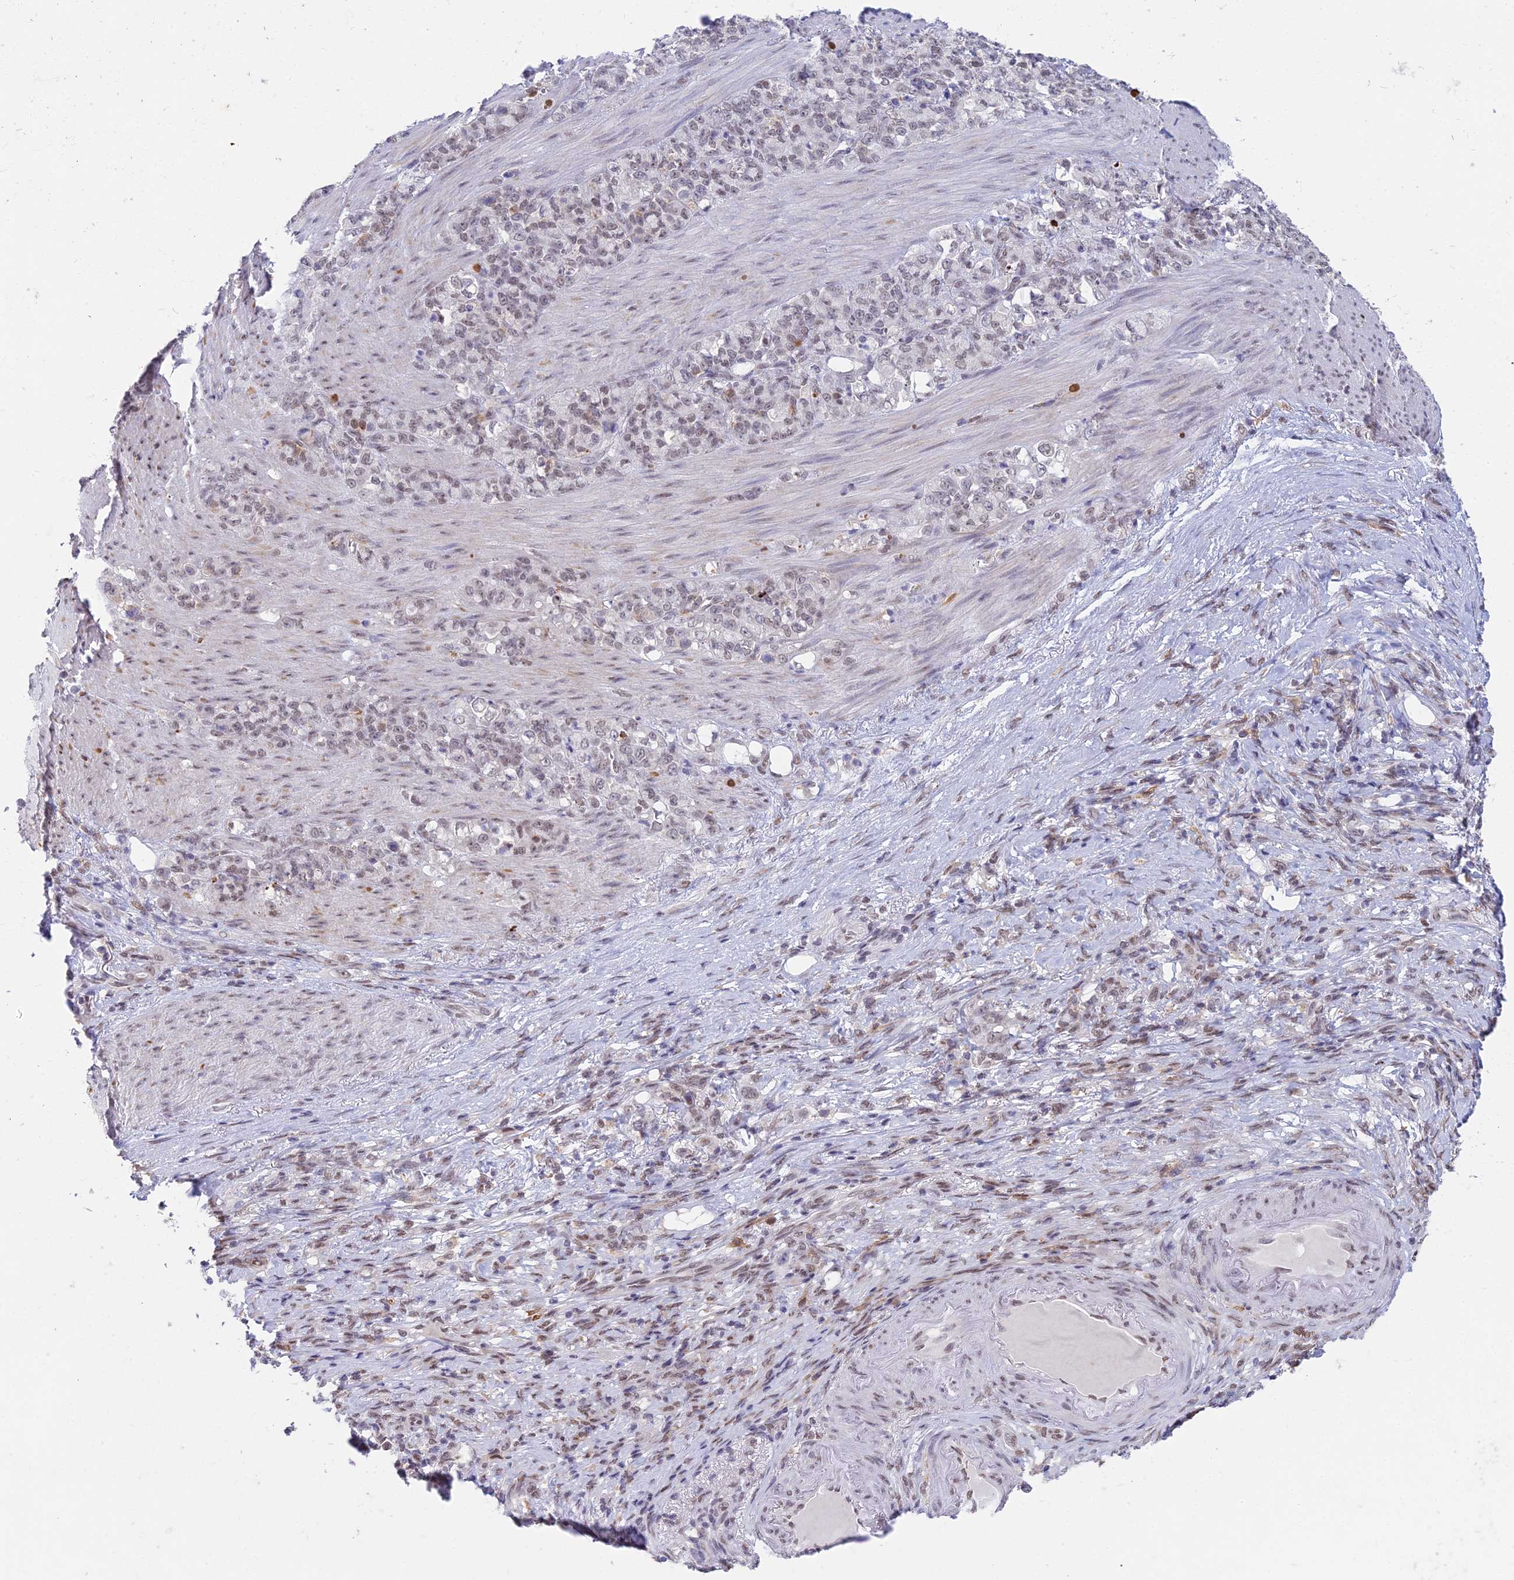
{"staining": {"intensity": "weak", "quantity": ">75%", "location": "nuclear"}, "tissue": "stomach cancer", "cell_type": "Tumor cells", "image_type": "cancer", "snomed": [{"axis": "morphology", "description": "Adenocarcinoma, NOS"}, {"axis": "topography", "description": "Stomach"}], "caption": "Tumor cells exhibit low levels of weak nuclear expression in approximately >75% of cells in human adenocarcinoma (stomach).", "gene": "ABHD17A", "patient": {"sex": "female", "age": 79}}